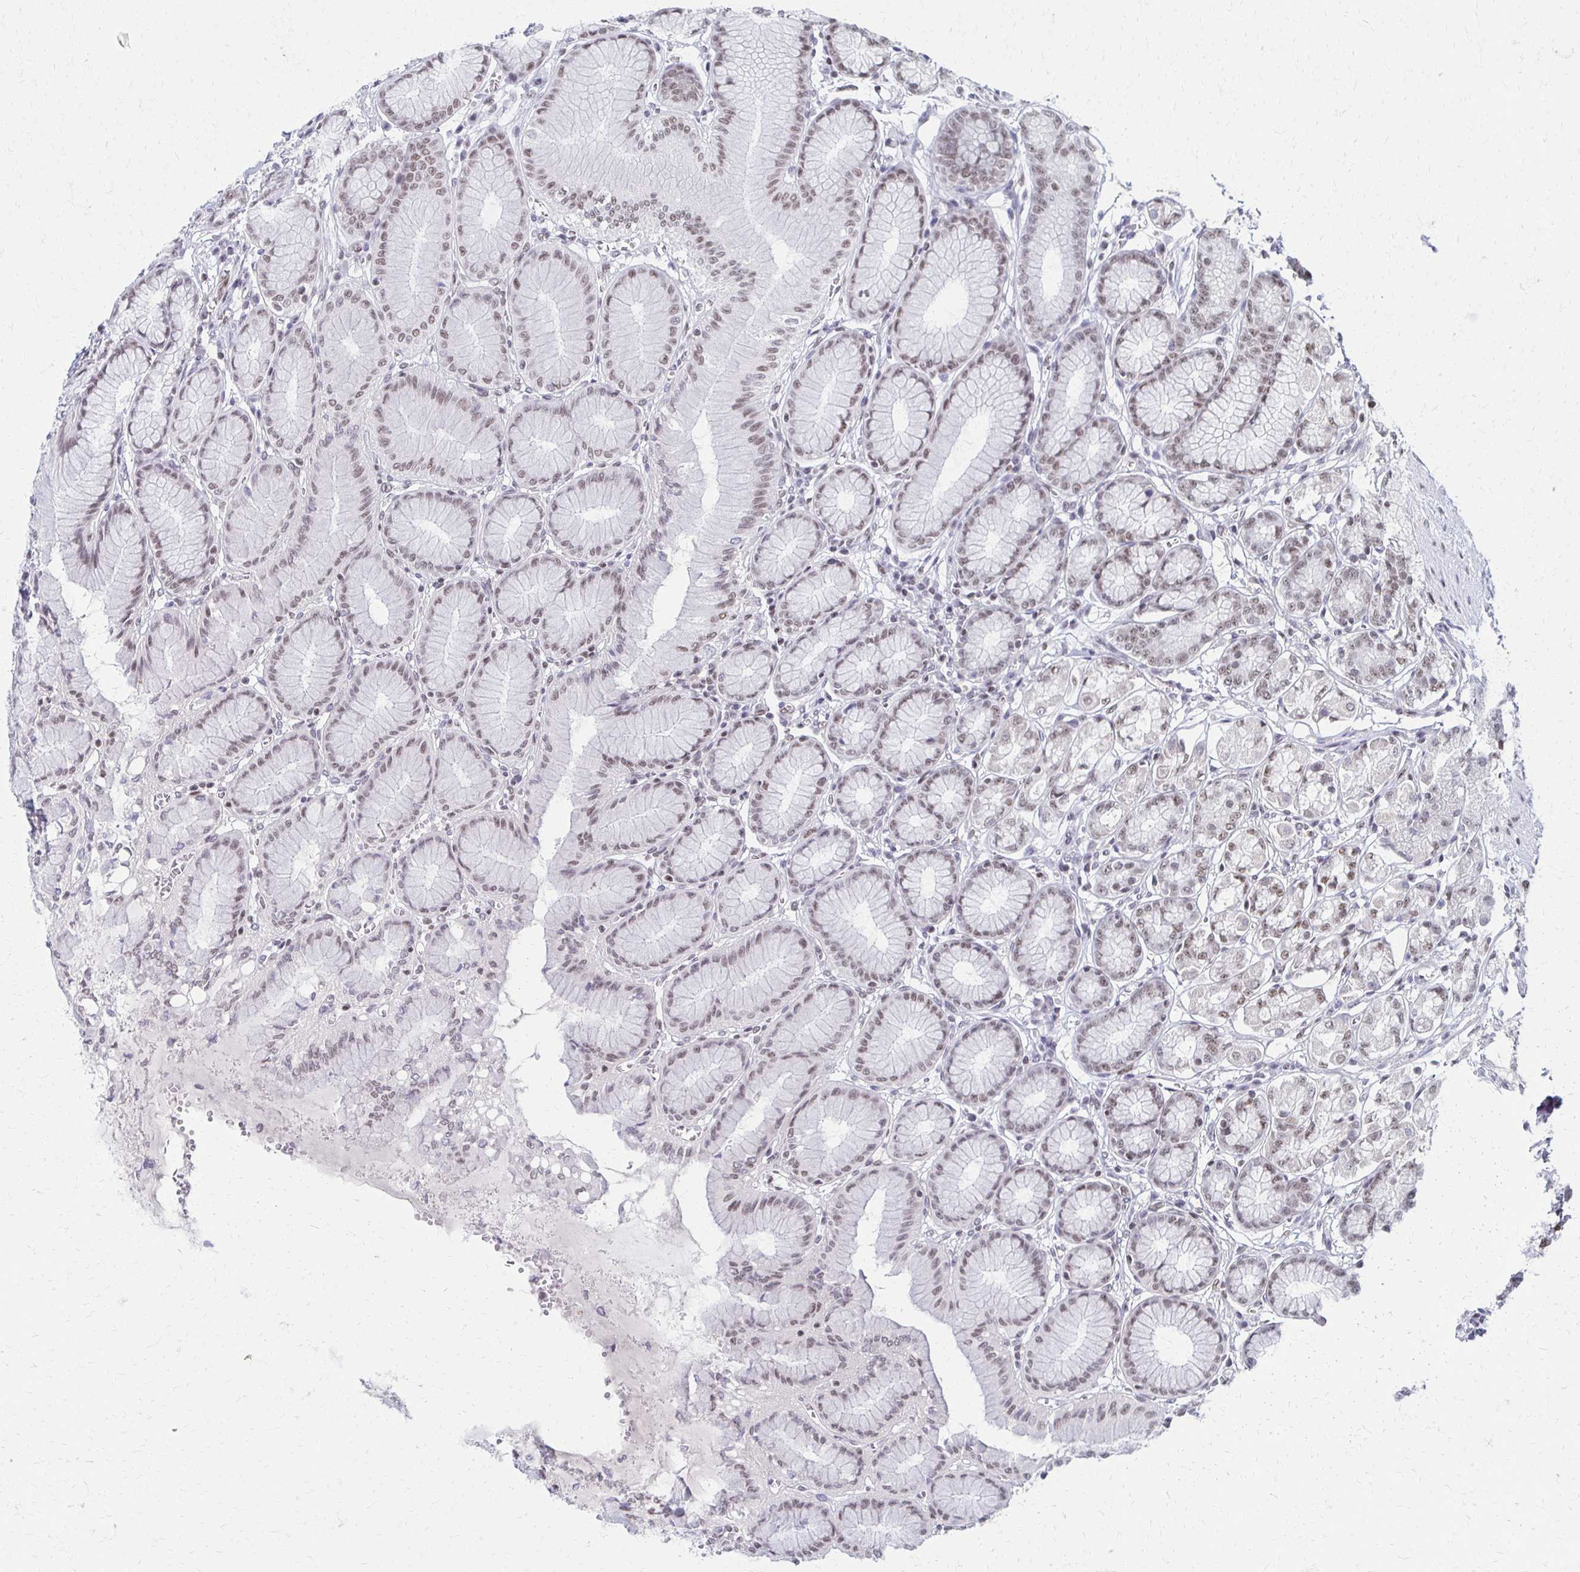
{"staining": {"intensity": "moderate", "quantity": "25%-75%", "location": "nuclear"}, "tissue": "stomach", "cell_type": "Glandular cells", "image_type": "normal", "snomed": [{"axis": "morphology", "description": "Normal tissue, NOS"}, {"axis": "topography", "description": "Stomach"}, {"axis": "topography", "description": "Stomach, lower"}], "caption": "The photomicrograph displays staining of unremarkable stomach, revealing moderate nuclear protein expression (brown color) within glandular cells. (DAB IHC, brown staining for protein, blue staining for nuclei).", "gene": "IRF7", "patient": {"sex": "male", "age": 76}}